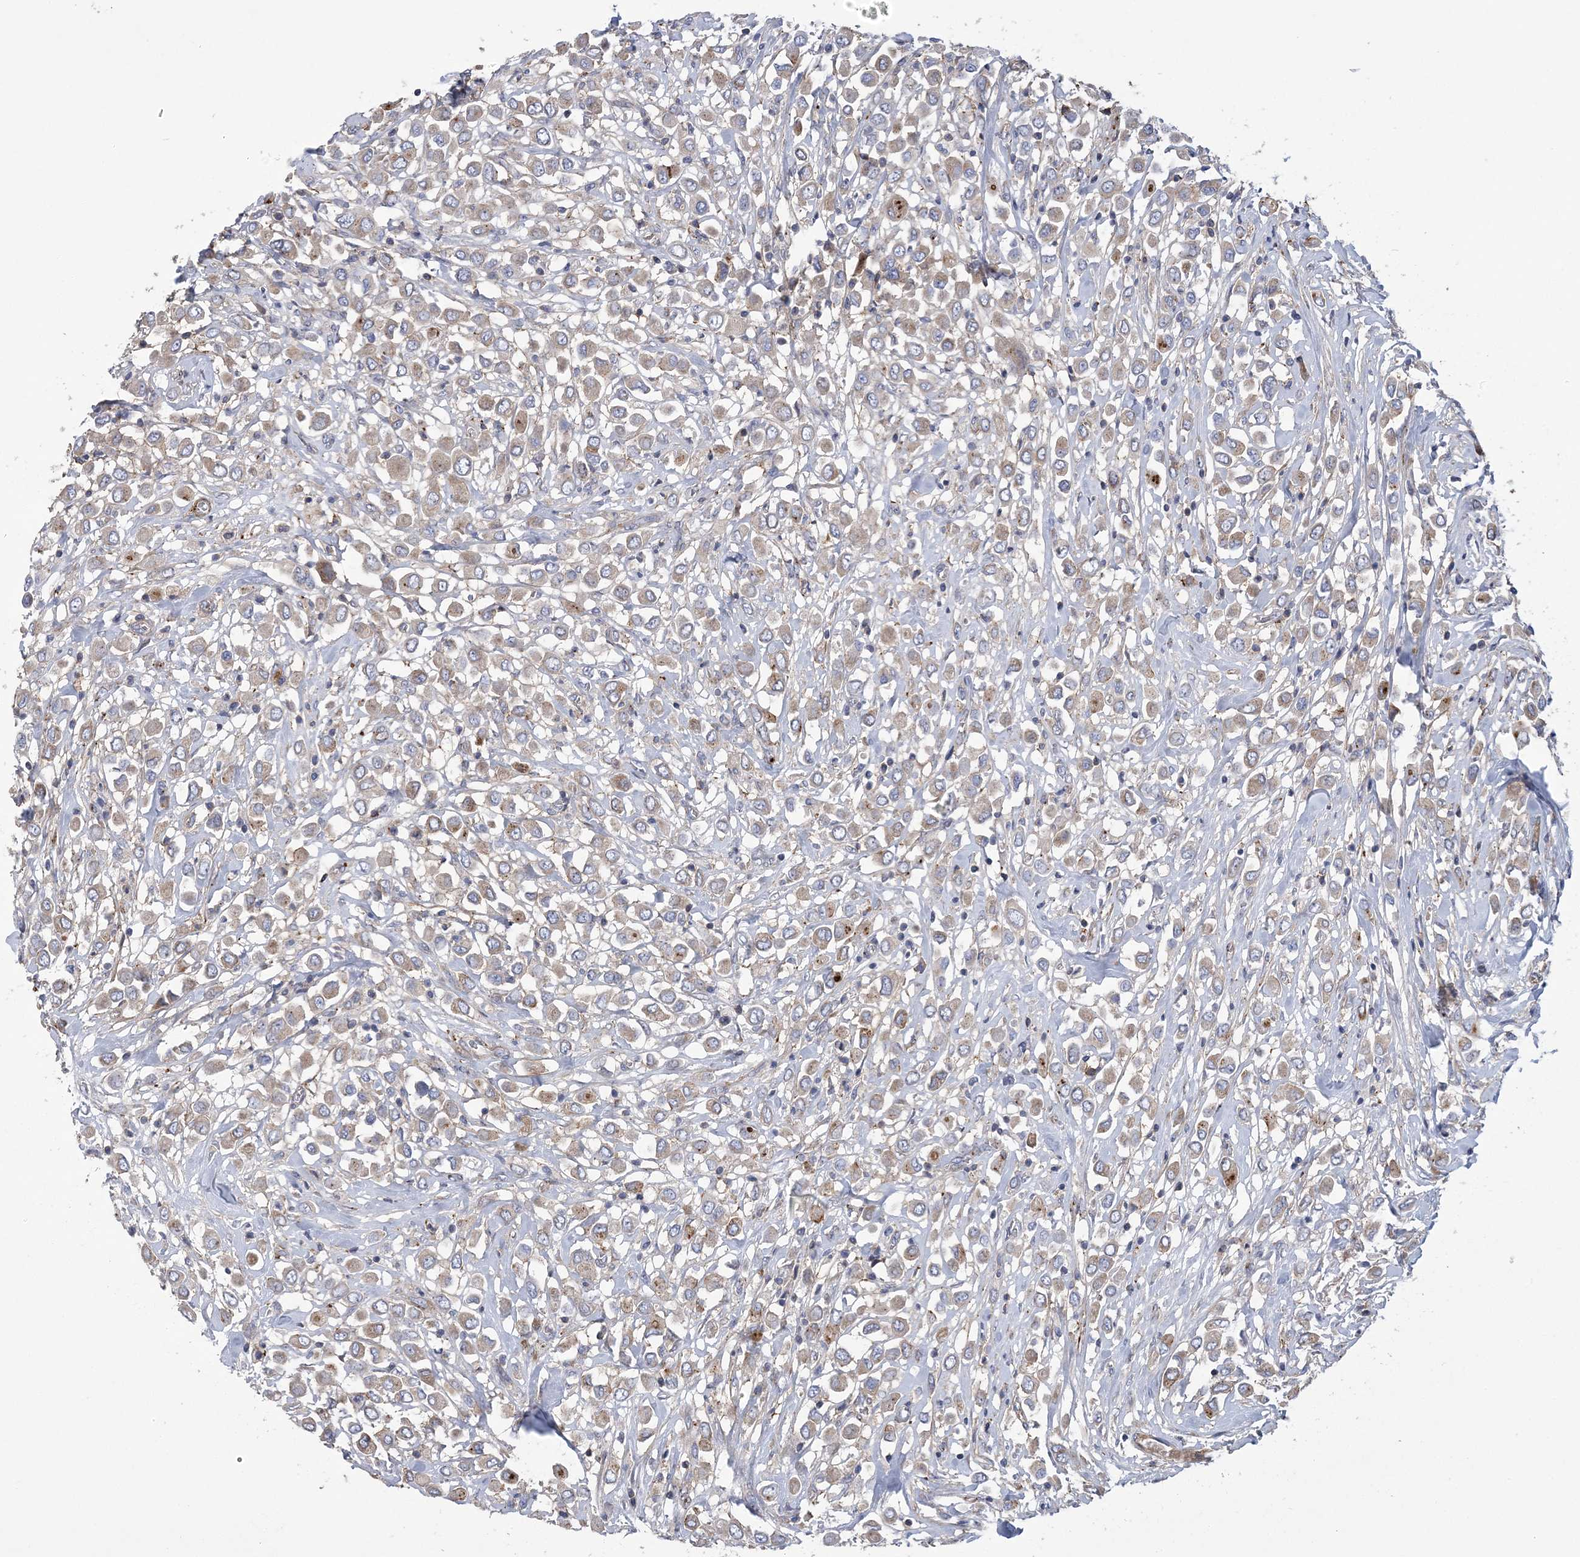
{"staining": {"intensity": "weak", "quantity": ">75%", "location": "cytoplasmic/membranous"}, "tissue": "breast cancer", "cell_type": "Tumor cells", "image_type": "cancer", "snomed": [{"axis": "morphology", "description": "Duct carcinoma"}, {"axis": "topography", "description": "Breast"}], "caption": "Immunohistochemical staining of human breast infiltrating ductal carcinoma exhibits low levels of weak cytoplasmic/membranous staining in about >75% of tumor cells.", "gene": "ARSJ", "patient": {"sex": "female", "age": 61}}